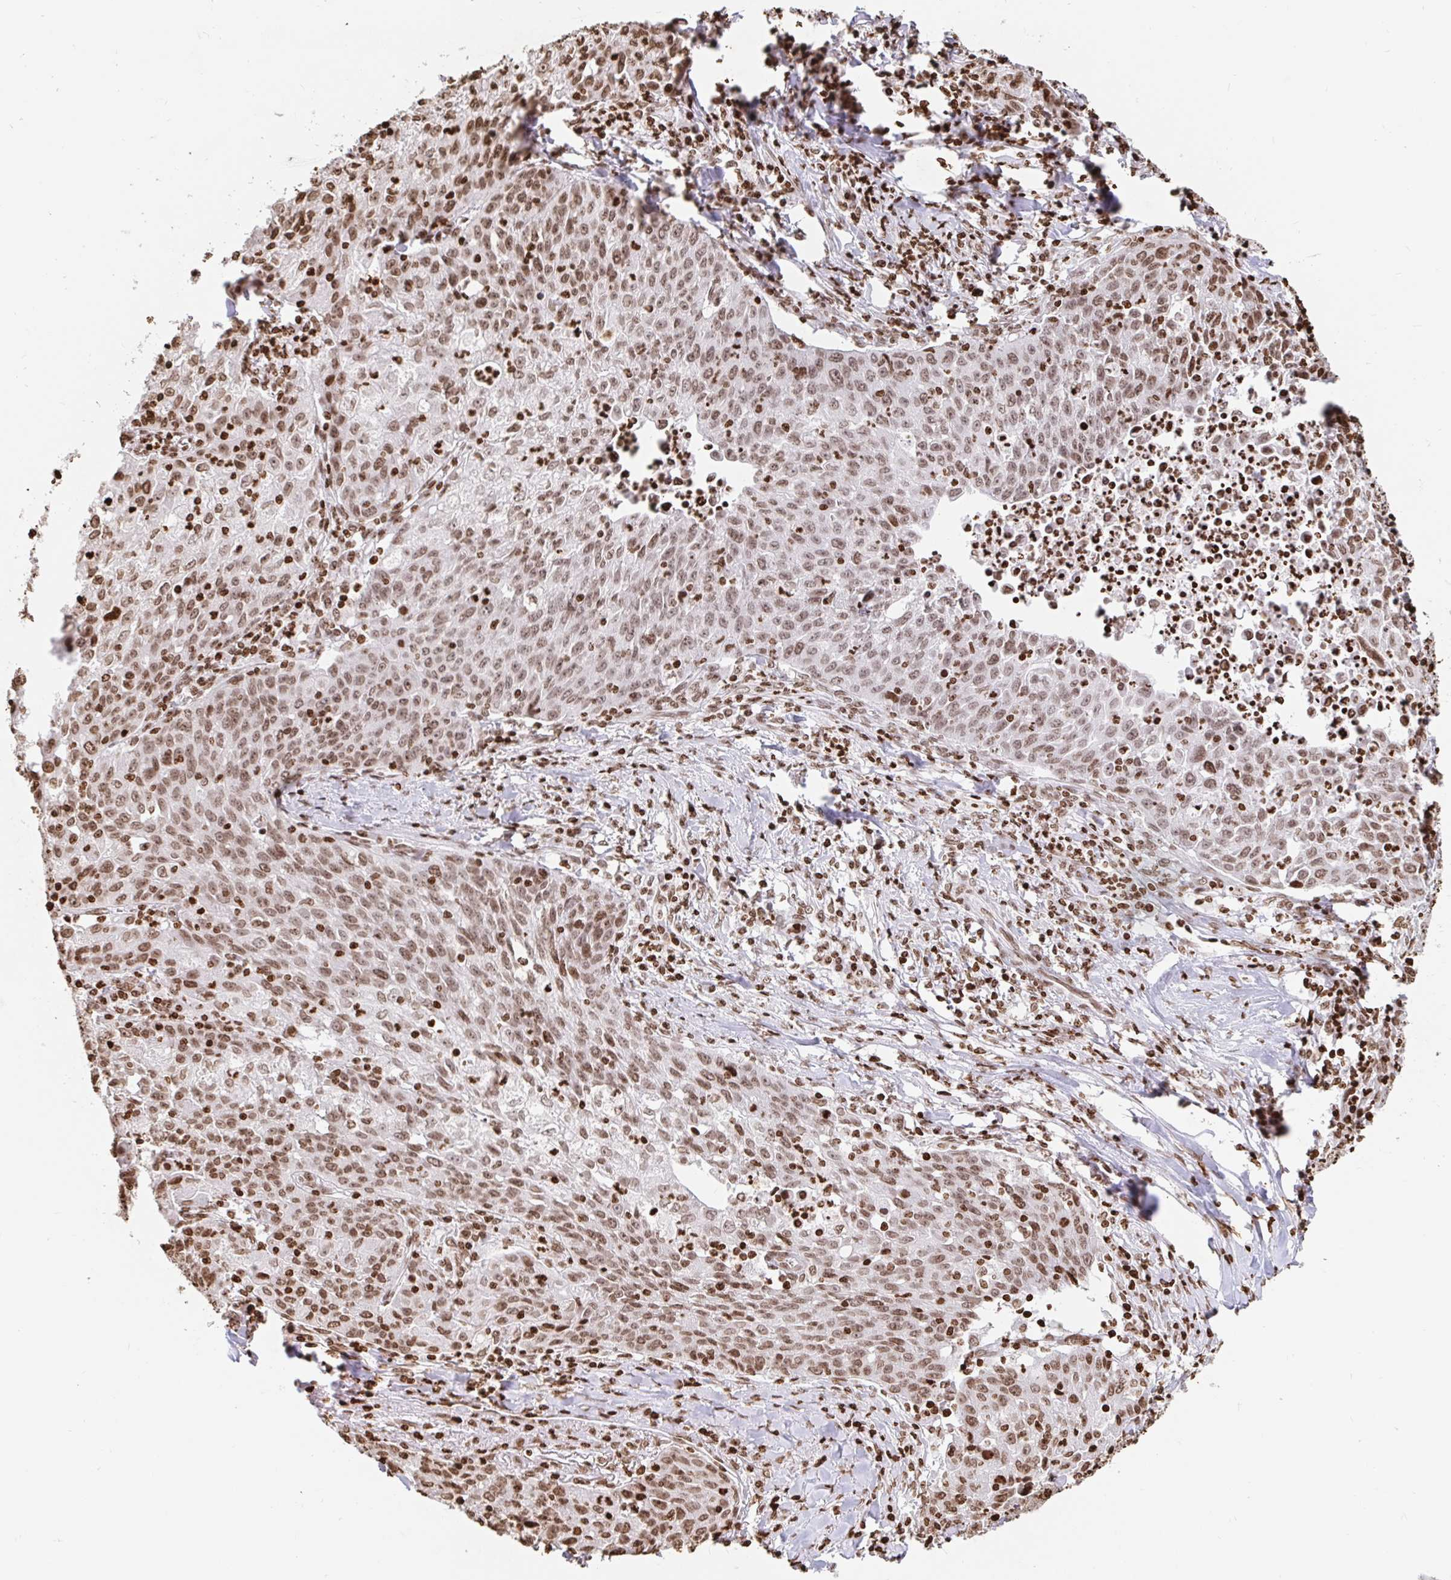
{"staining": {"intensity": "moderate", "quantity": ">75%", "location": "nuclear"}, "tissue": "lung cancer", "cell_type": "Tumor cells", "image_type": "cancer", "snomed": [{"axis": "morphology", "description": "Squamous cell carcinoma, NOS"}, {"axis": "morphology", "description": "Squamous cell carcinoma, metastatic, NOS"}, {"axis": "topography", "description": "Bronchus"}, {"axis": "topography", "description": "Lung"}], "caption": "Lung cancer was stained to show a protein in brown. There is medium levels of moderate nuclear positivity in about >75% of tumor cells.", "gene": "H2BC5", "patient": {"sex": "male", "age": 62}}